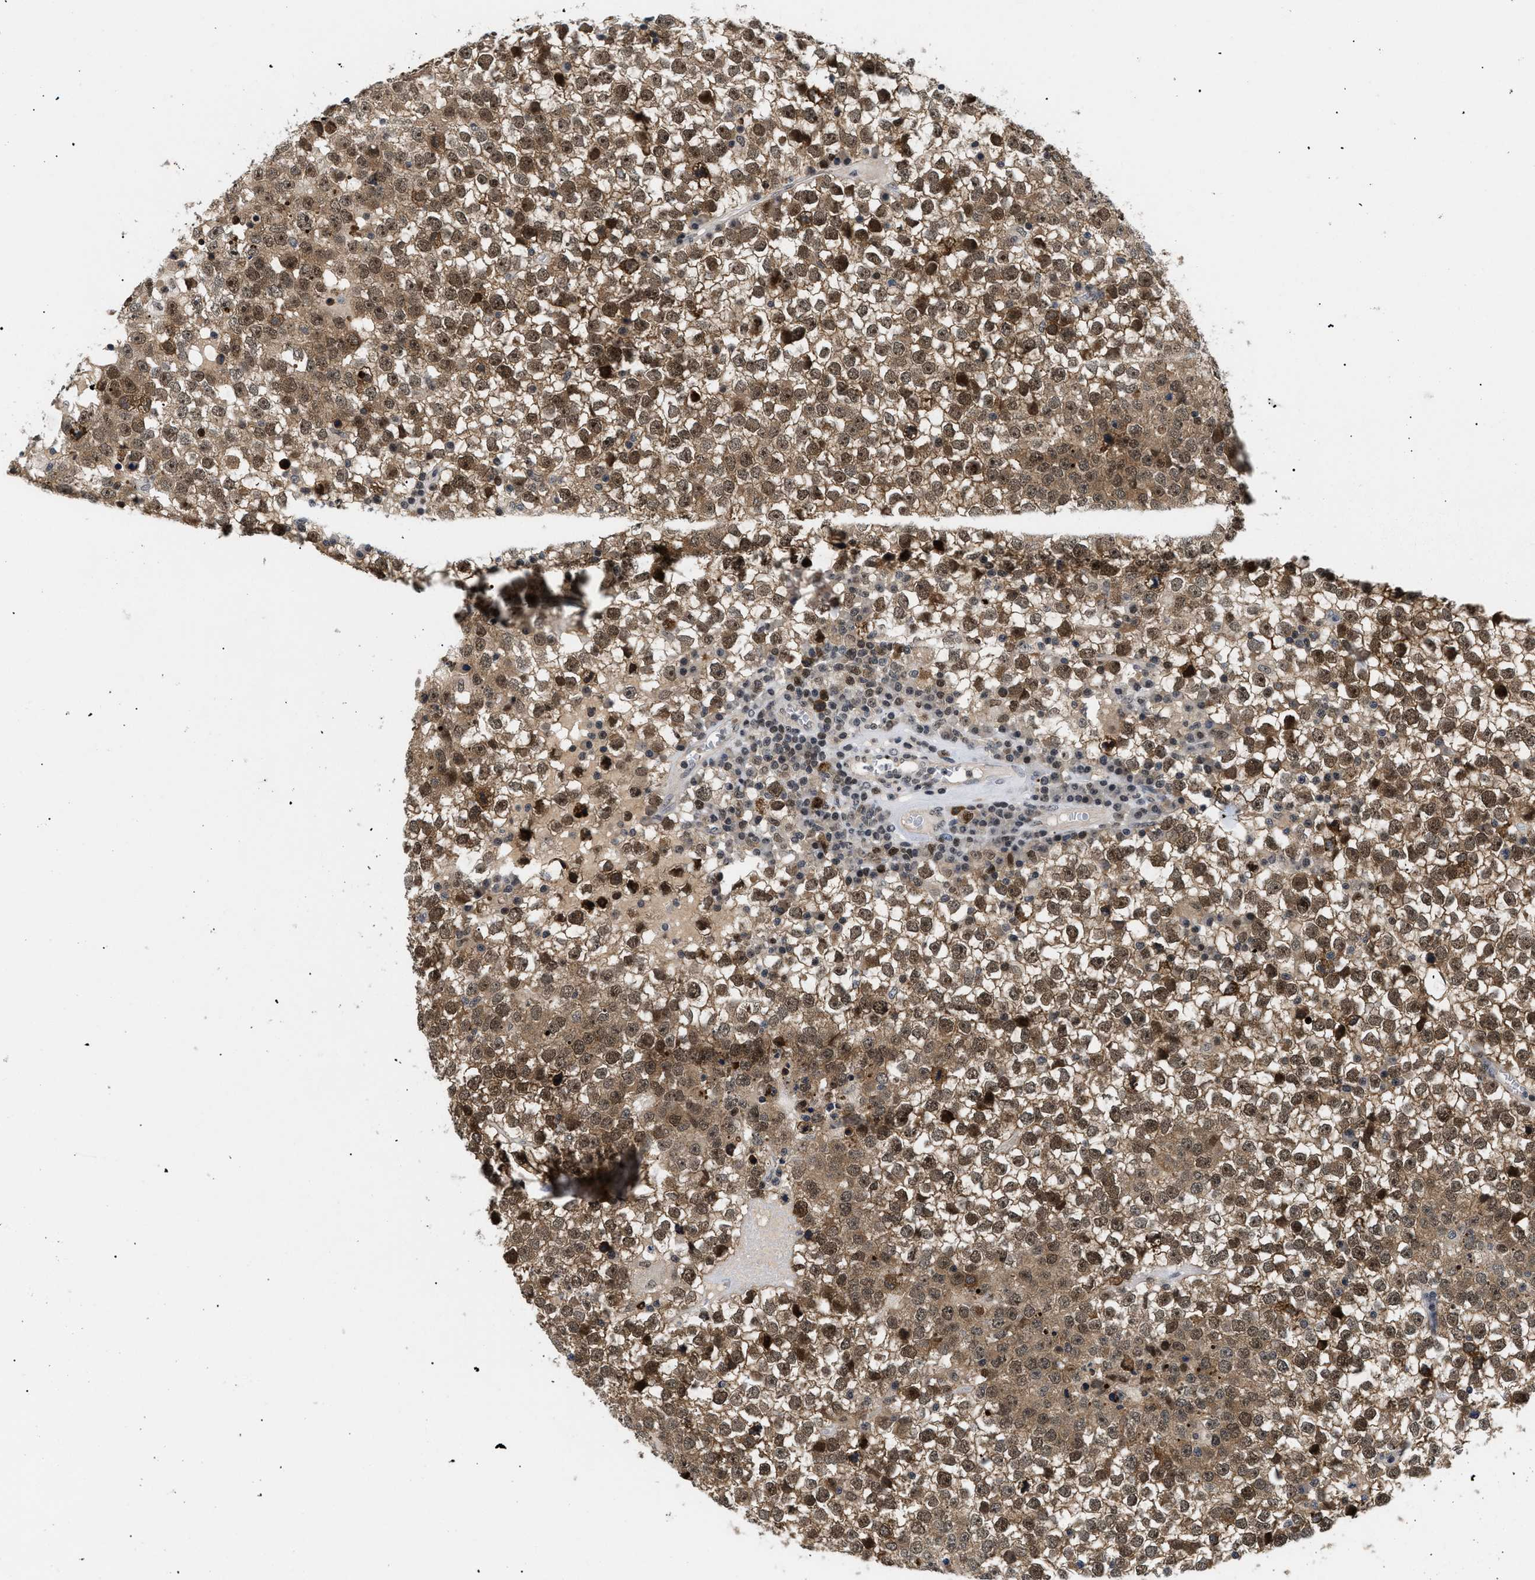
{"staining": {"intensity": "moderate", "quantity": ">75%", "location": "cytoplasmic/membranous,nuclear"}, "tissue": "testis cancer", "cell_type": "Tumor cells", "image_type": "cancer", "snomed": [{"axis": "morphology", "description": "Seminoma, NOS"}, {"axis": "topography", "description": "Testis"}], "caption": "There is medium levels of moderate cytoplasmic/membranous and nuclear expression in tumor cells of testis seminoma, as demonstrated by immunohistochemical staining (brown color).", "gene": "PITHD1", "patient": {"sex": "male", "age": 65}}